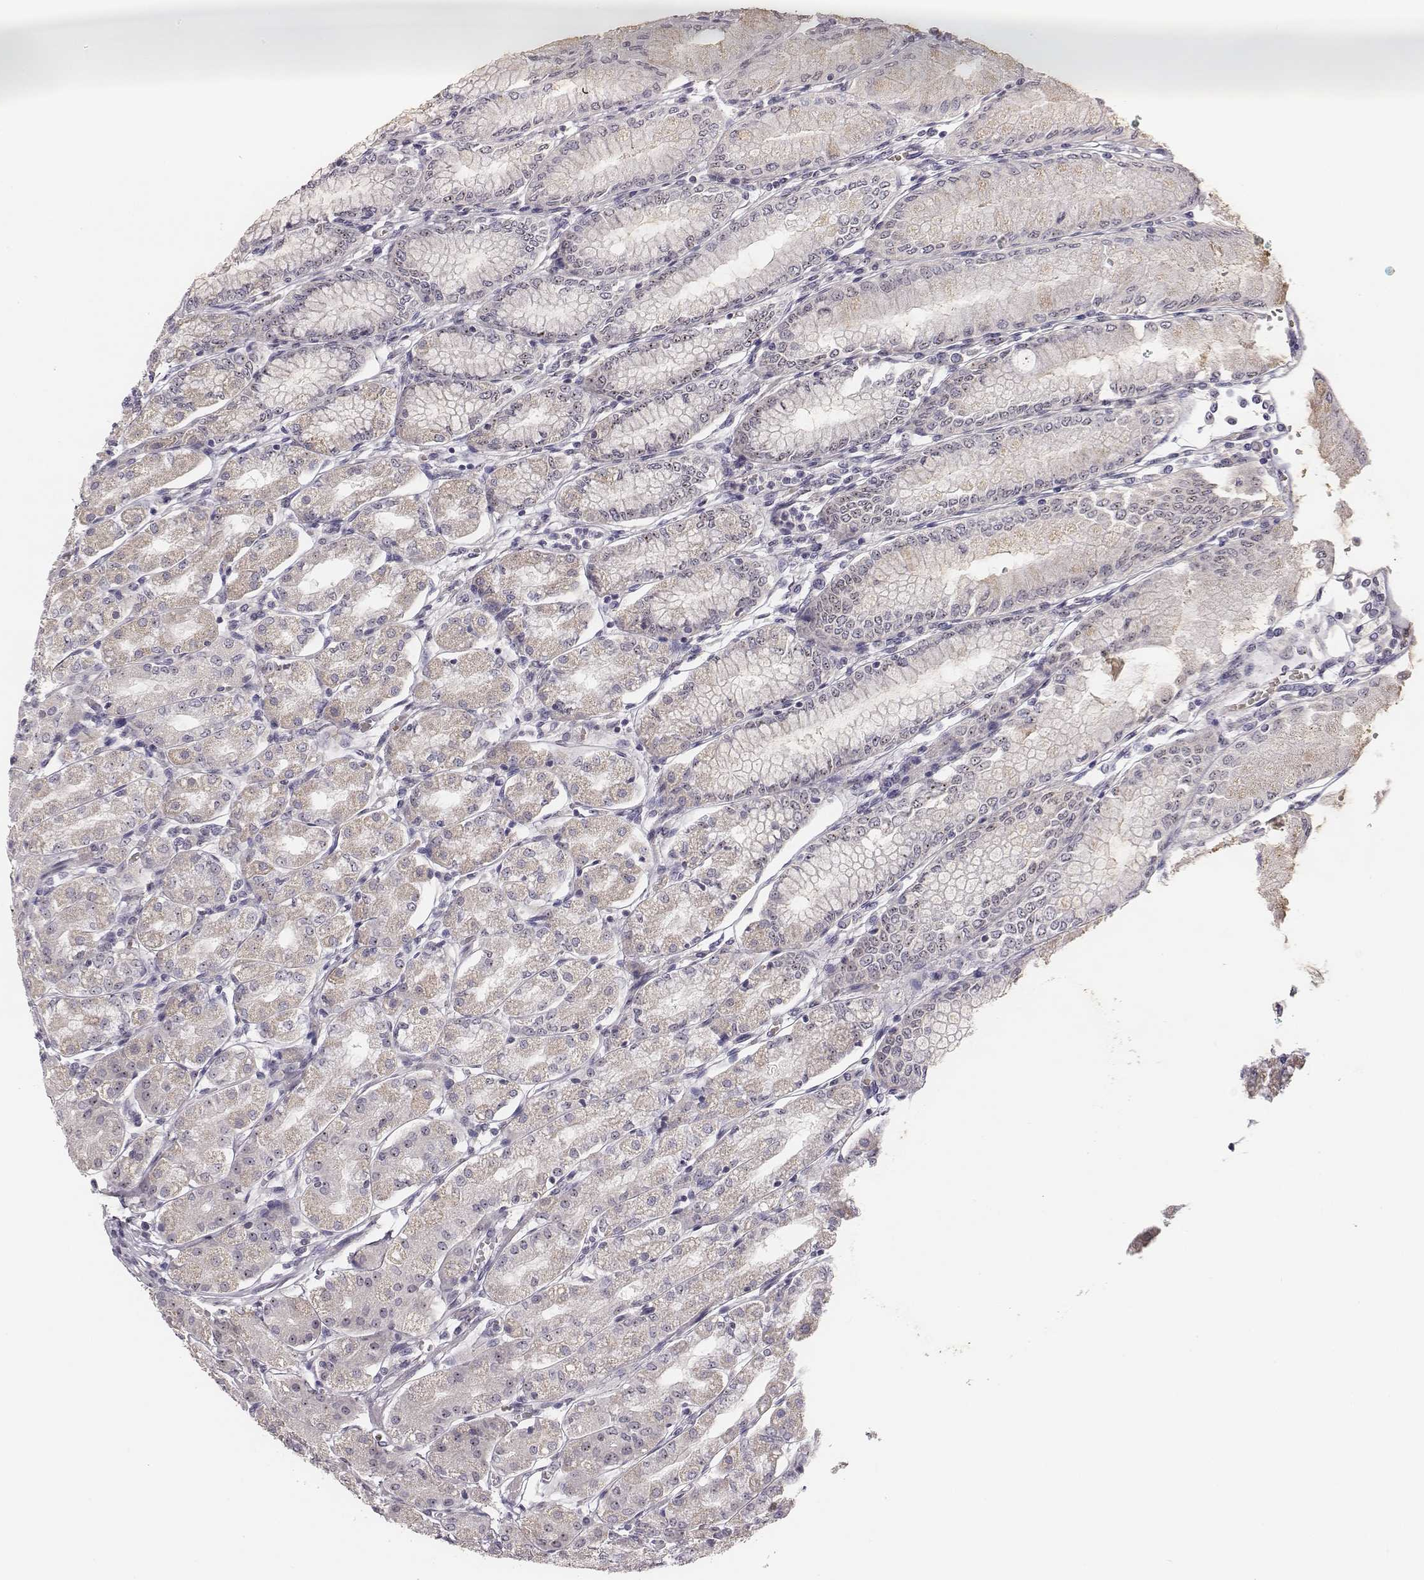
{"staining": {"intensity": "moderate", "quantity": "<25%", "location": "nuclear"}, "tissue": "stomach", "cell_type": "Glandular cells", "image_type": "normal", "snomed": [{"axis": "morphology", "description": "Normal tissue, NOS"}, {"axis": "topography", "description": "Skeletal muscle"}, {"axis": "topography", "description": "Stomach"}], "caption": "The photomicrograph shows immunohistochemical staining of unremarkable stomach. There is moderate nuclear positivity is seen in approximately <25% of glandular cells. The staining is performed using DAB (3,3'-diaminobenzidine) brown chromogen to label protein expression. The nuclei are counter-stained blue using hematoxylin.", "gene": "NIFK", "patient": {"sex": "female", "age": 57}}